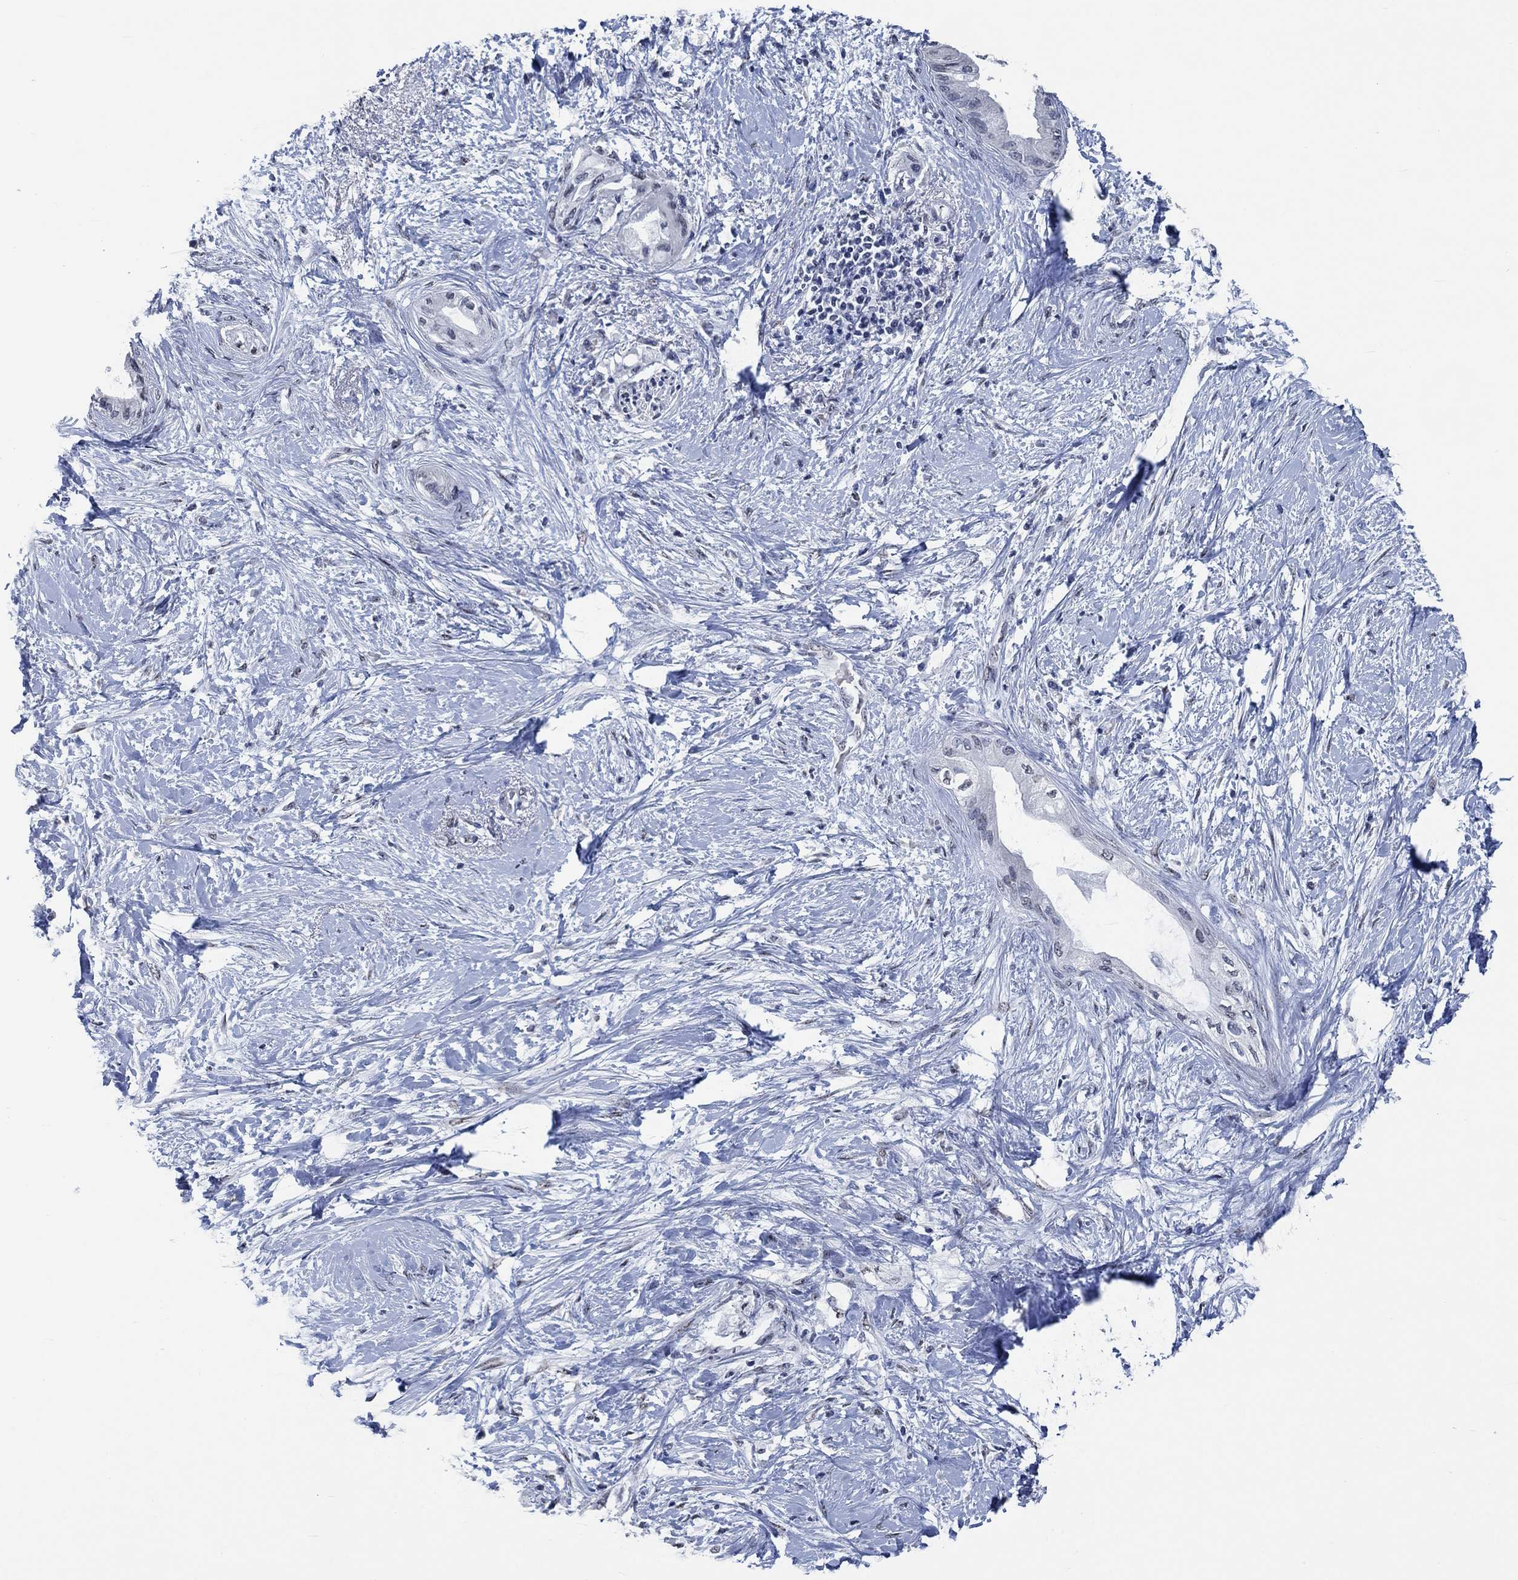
{"staining": {"intensity": "negative", "quantity": "none", "location": "none"}, "tissue": "pancreatic cancer", "cell_type": "Tumor cells", "image_type": "cancer", "snomed": [{"axis": "morphology", "description": "Normal tissue, NOS"}, {"axis": "morphology", "description": "Adenocarcinoma, NOS"}, {"axis": "topography", "description": "Pancreas"}, {"axis": "topography", "description": "Duodenum"}], "caption": "An image of human pancreatic cancer is negative for staining in tumor cells.", "gene": "OBSCN", "patient": {"sex": "female", "age": 60}}